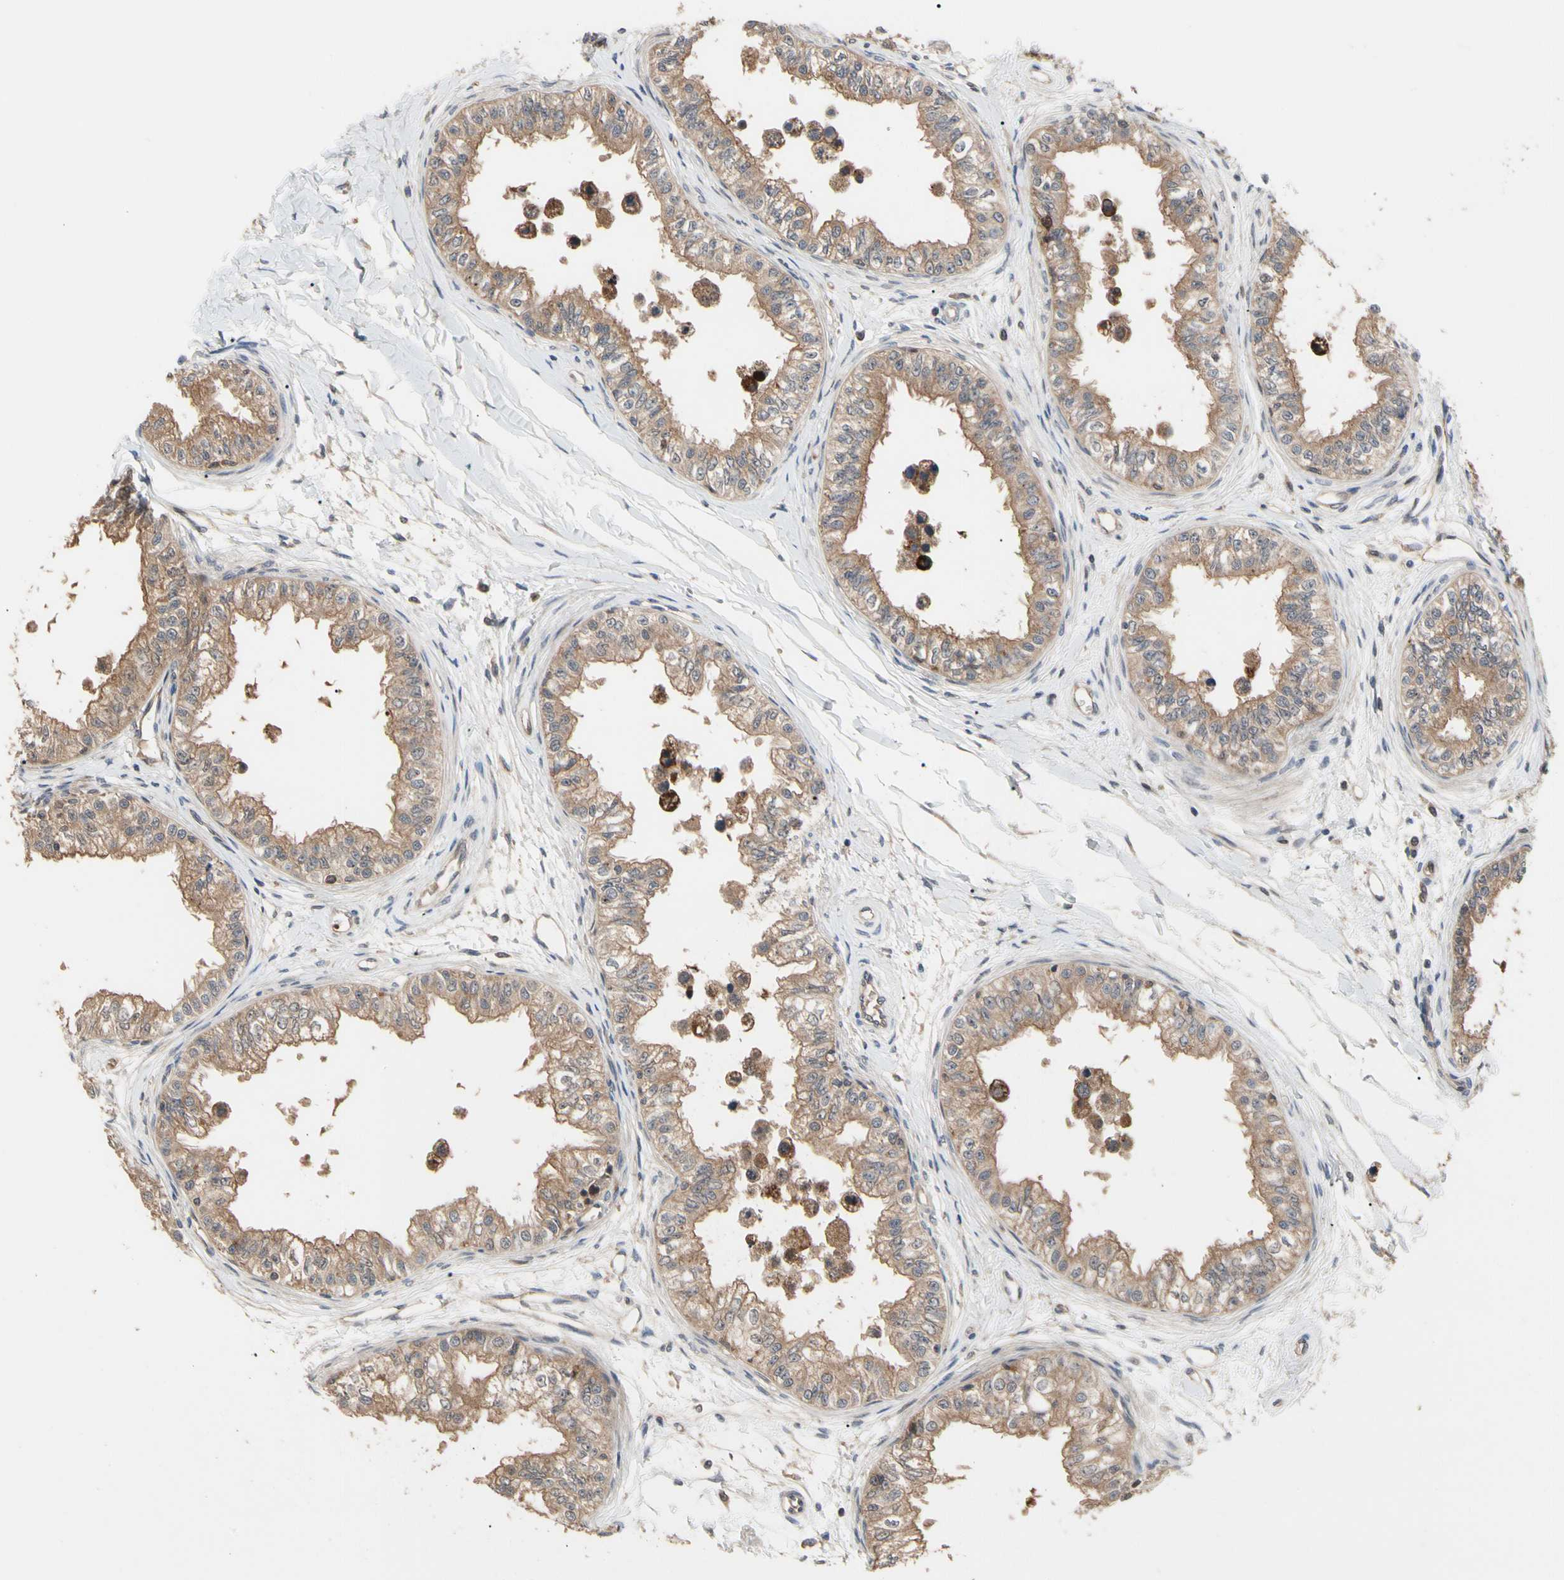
{"staining": {"intensity": "moderate", "quantity": ">75%", "location": "cytoplasmic/membranous"}, "tissue": "epididymis", "cell_type": "Glandular cells", "image_type": "normal", "snomed": [{"axis": "morphology", "description": "Normal tissue, NOS"}, {"axis": "morphology", "description": "Adenocarcinoma, metastatic, NOS"}, {"axis": "topography", "description": "Testis"}, {"axis": "topography", "description": "Epididymis"}], "caption": "Glandular cells demonstrate medium levels of moderate cytoplasmic/membranous expression in about >75% of cells in unremarkable human epididymis. The staining was performed using DAB, with brown indicating positive protein expression. Nuclei are stained blue with hematoxylin.", "gene": "CYTIP", "patient": {"sex": "male", "age": 26}}